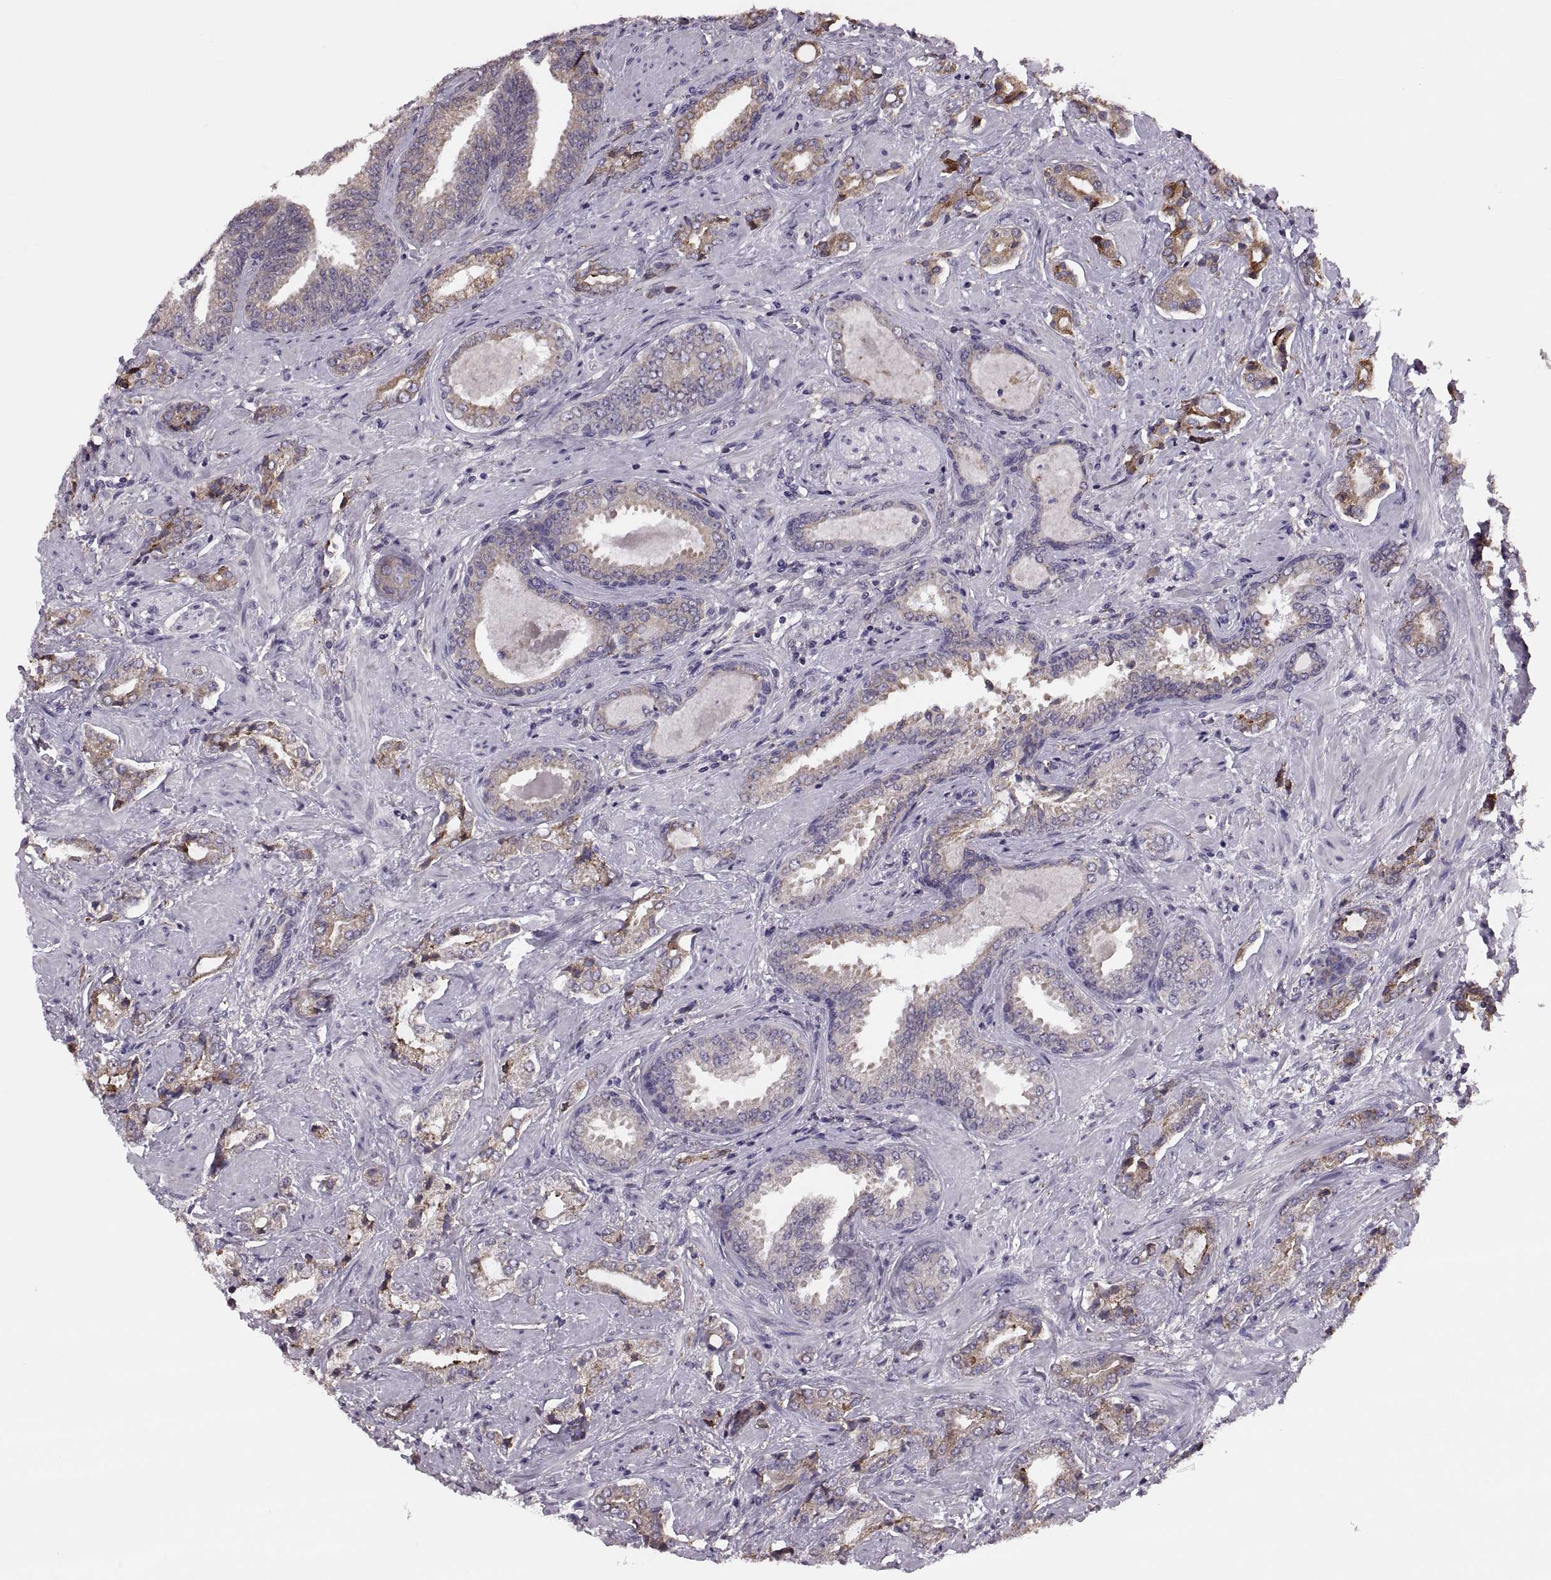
{"staining": {"intensity": "weak", "quantity": "25%-75%", "location": "cytoplasmic/membranous"}, "tissue": "prostate cancer", "cell_type": "Tumor cells", "image_type": "cancer", "snomed": [{"axis": "morphology", "description": "Adenocarcinoma, Low grade"}, {"axis": "topography", "description": "Prostate"}], "caption": "A histopathology image of prostate low-grade adenocarcinoma stained for a protein displays weak cytoplasmic/membranous brown staining in tumor cells.", "gene": "LETM2", "patient": {"sex": "male", "age": 61}}